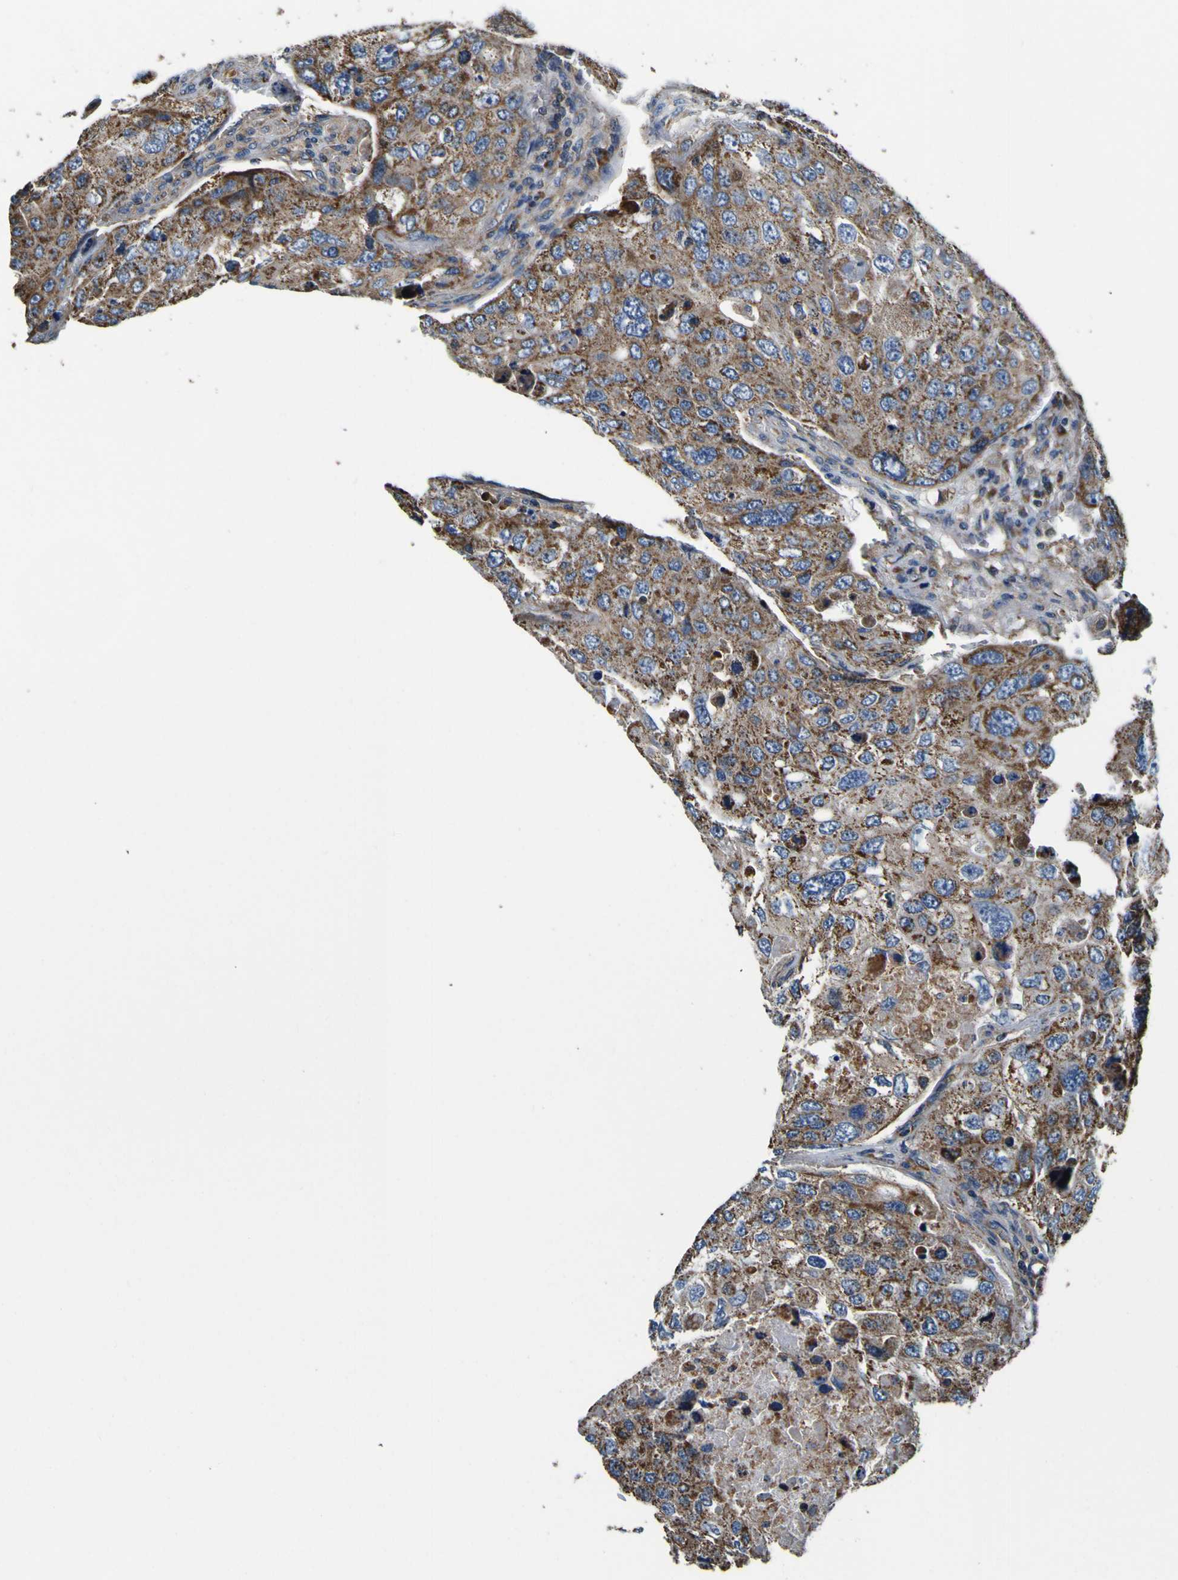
{"staining": {"intensity": "moderate", "quantity": ">75%", "location": "cytoplasmic/membranous"}, "tissue": "urothelial cancer", "cell_type": "Tumor cells", "image_type": "cancer", "snomed": [{"axis": "morphology", "description": "Urothelial carcinoma, High grade"}, {"axis": "topography", "description": "Lymph node"}, {"axis": "topography", "description": "Urinary bladder"}], "caption": "DAB immunohistochemical staining of urothelial cancer shows moderate cytoplasmic/membranous protein expression in about >75% of tumor cells.", "gene": "INPP5A", "patient": {"sex": "male", "age": 51}}